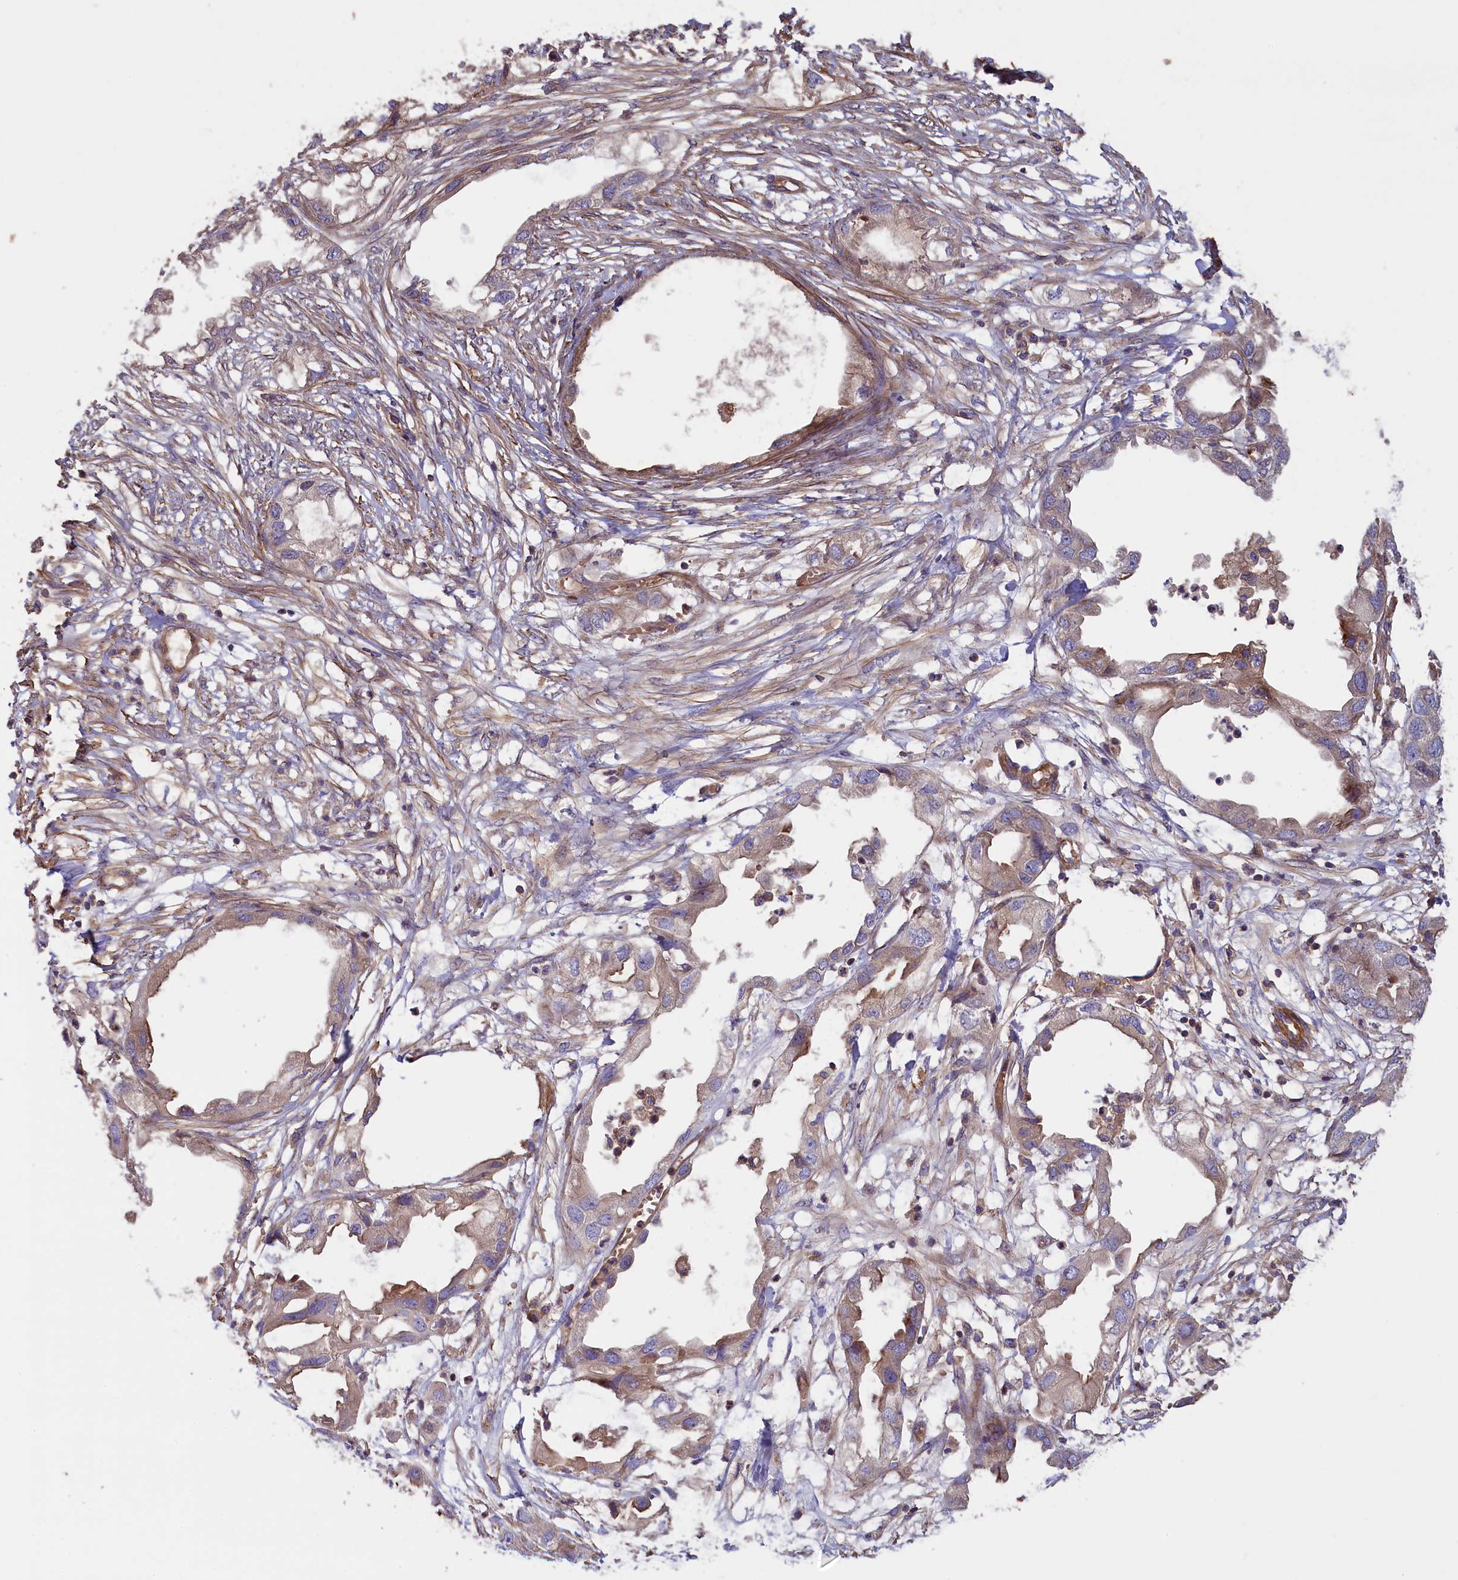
{"staining": {"intensity": "weak", "quantity": "25%-75%", "location": "cytoplasmic/membranous"}, "tissue": "endometrial cancer", "cell_type": "Tumor cells", "image_type": "cancer", "snomed": [{"axis": "morphology", "description": "Adenocarcinoma, NOS"}, {"axis": "morphology", "description": "Adenocarcinoma, metastatic, NOS"}, {"axis": "topography", "description": "Adipose tissue"}, {"axis": "topography", "description": "Endometrium"}], "caption": "Protein analysis of endometrial cancer (metastatic adenocarcinoma) tissue exhibits weak cytoplasmic/membranous positivity in approximately 25%-75% of tumor cells.", "gene": "FUZ", "patient": {"sex": "female", "age": 67}}